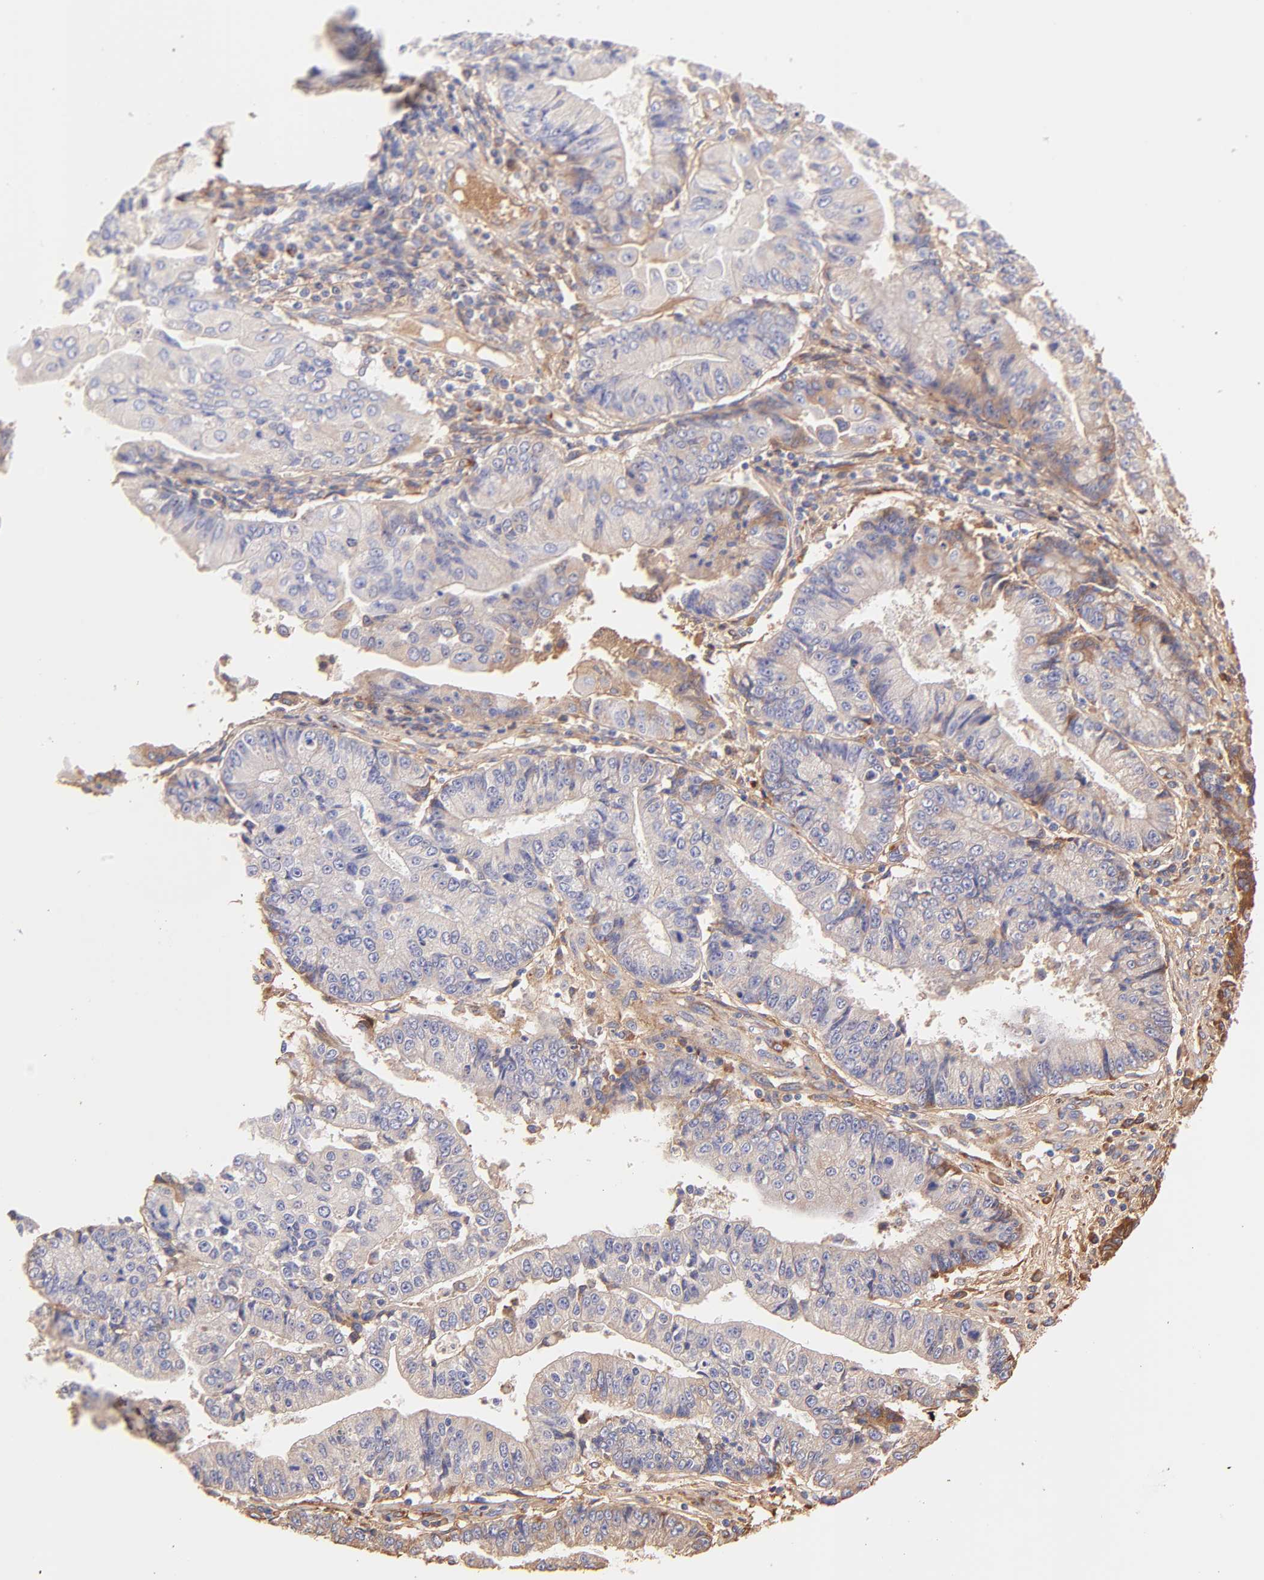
{"staining": {"intensity": "weak", "quantity": "25%-75%", "location": "cytoplasmic/membranous"}, "tissue": "endometrial cancer", "cell_type": "Tumor cells", "image_type": "cancer", "snomed": [{"axis": "morphology", "description": "Adenocarcinoma, NOS"}, {"axis": "topography", "description": "Endometrium"}], "caption": "Endometrial cancer tissue exhibits weak cytoplasmic/membranous positivity in about 25%-75% of tumor cells, visualized by immunohistochemistry.", "gene": "BGN", "patient": {"sex": "female", "age": 75}}